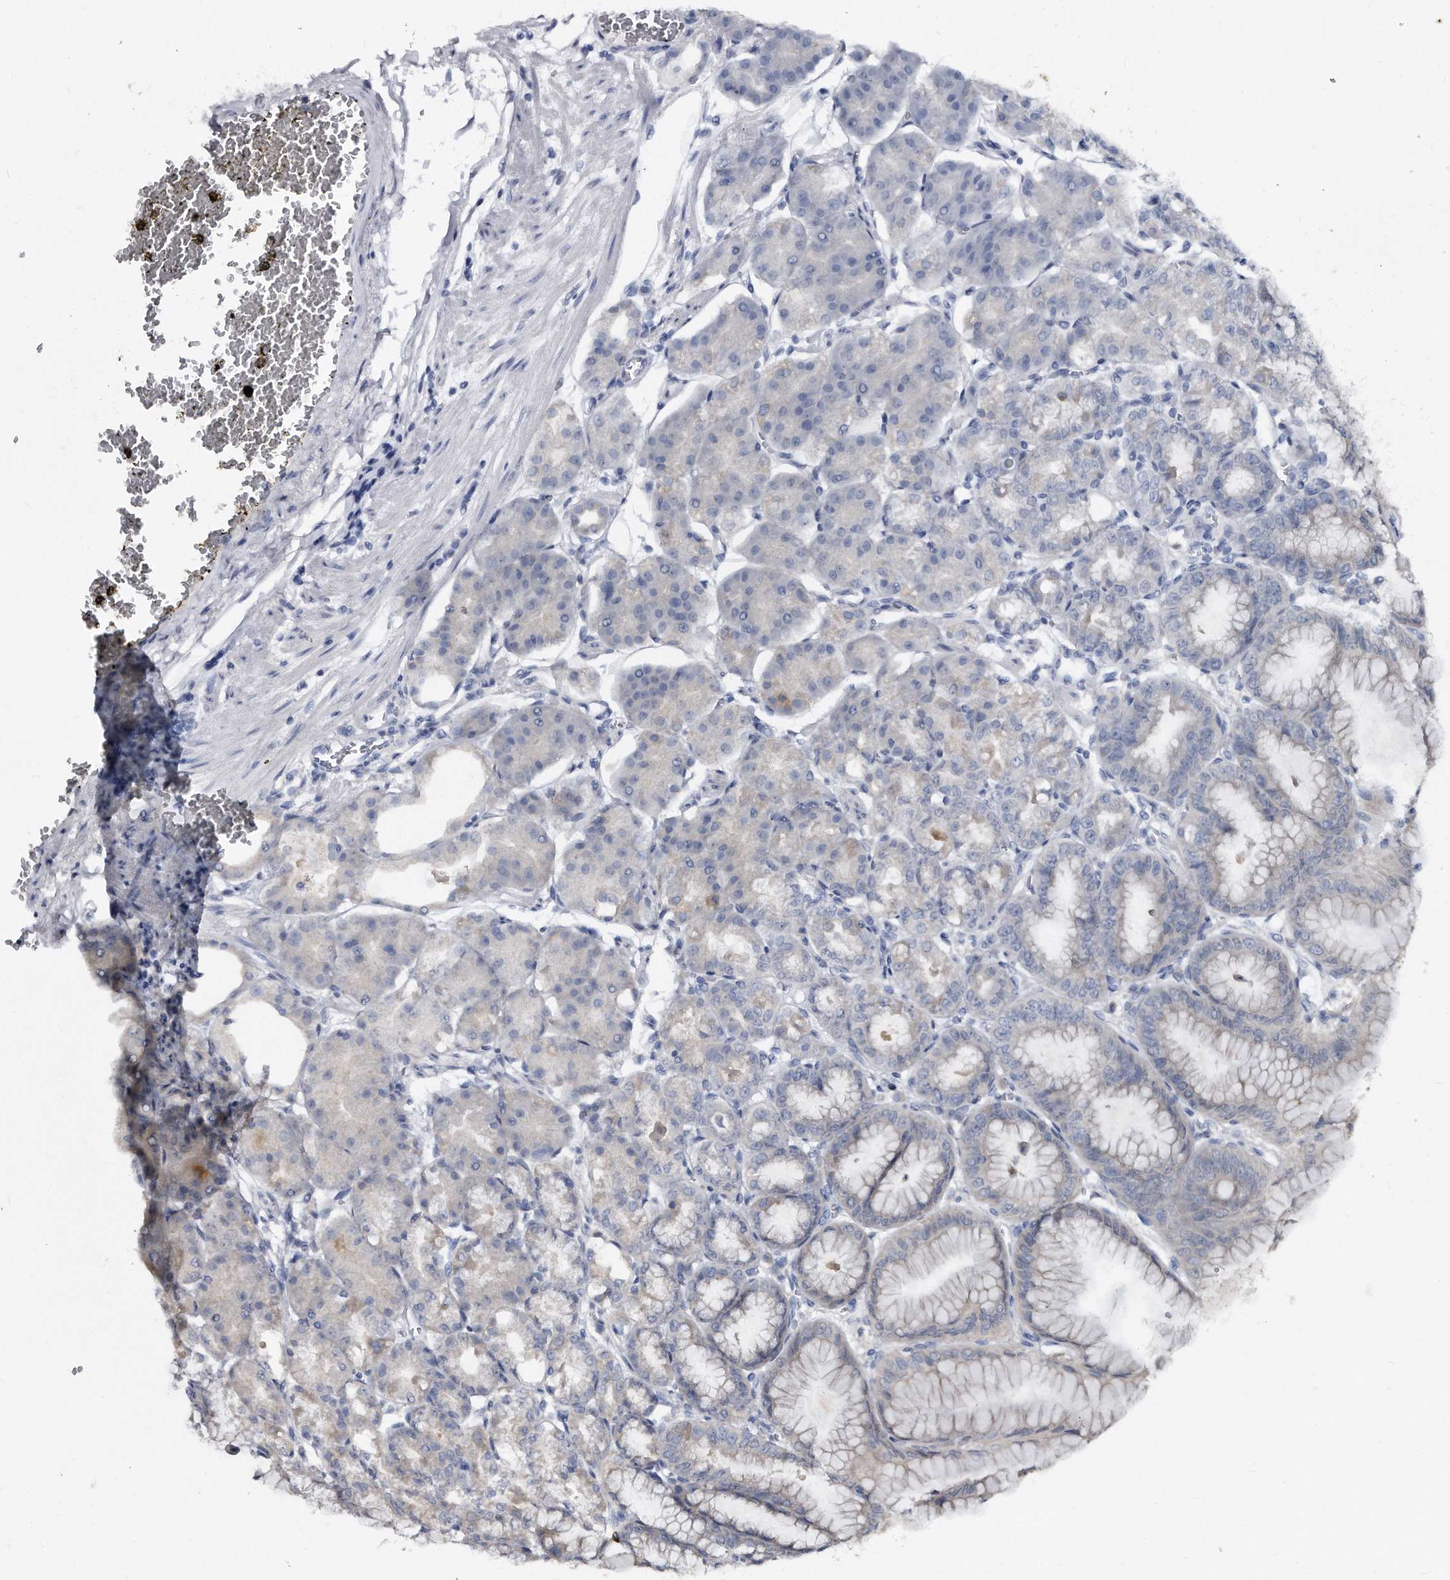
{"staining": {"intensity": "weak", "quantity": "25%-75%", "location": "cytoplasmic/membranous"}, "tissue": "stomach", "cell_type": "Glandular cells", "image_type": "normal", "snomed": [{"axis": "morphology", "description": "Normal tissue, NOS"}, {"axis": "topography", "description": "Stomach, lower"}], "caption": "A low amount of weak cytoplasmic/membranous expression is seen in approximately 25%-75% of glandular cells in benign stomach.", "gene": "KLHDC3", "patient": {"sex": "male", "age": 71}}